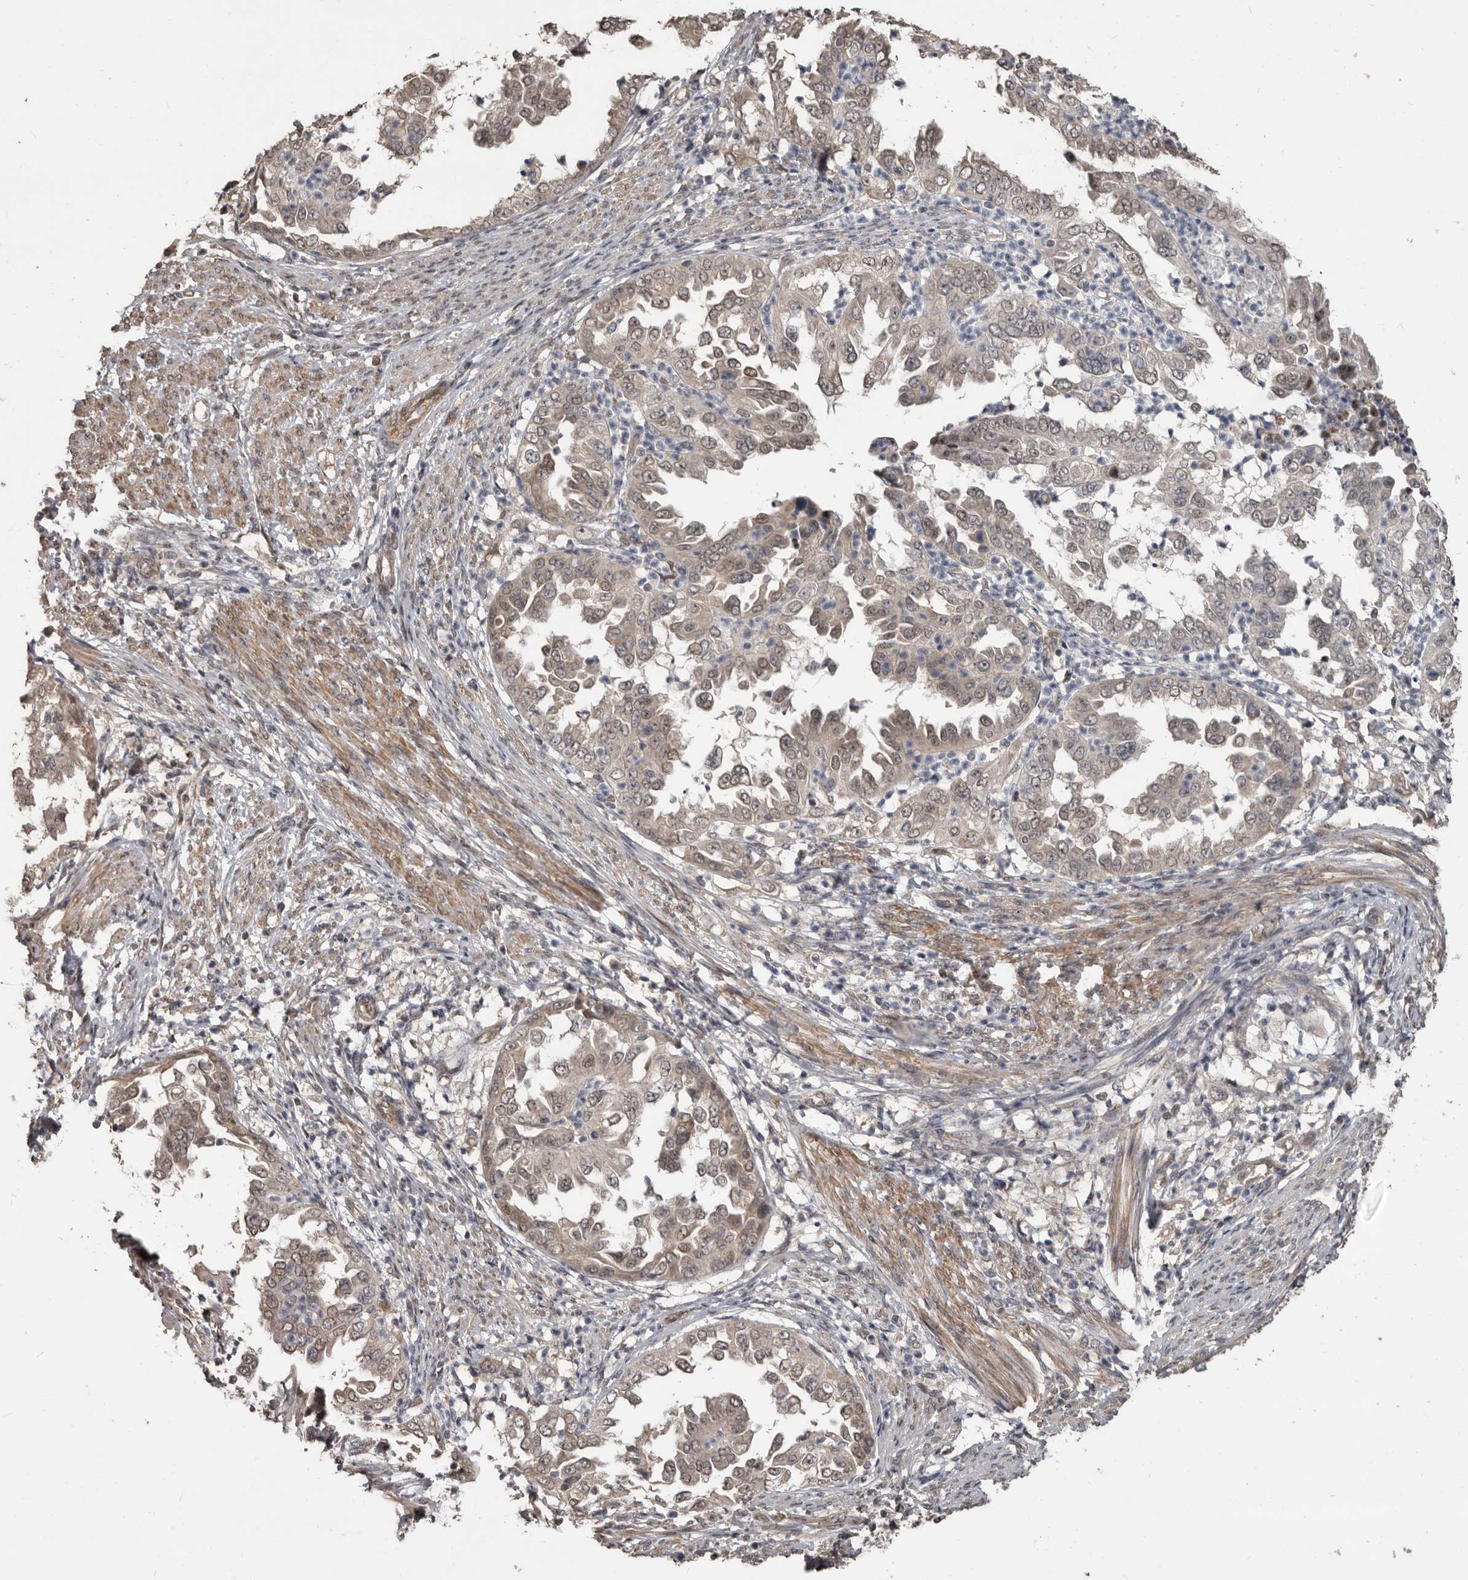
{"staining": {"intensity": "moderate", "quantity": ">75%", "location": "nuclear"}, "tissue": "endometrial cancer", "cell_type": "Tumor cells", "image_type": "cancer", "snomed": [{"axis": "morphology", "description": "Adenocarcinoma, NOS"}, {"axis": "topography", "description": "Endometrium"}], "caption": "High-power microscopy captured an immunohistochemistry (IHC) photomicrograph of endometrial adenocarcinoma, revealing moderate nuclear expression in about >75% of tumor cells.", "gene": "ZFP14", "patient": {"sex": "female", "age": 85}}